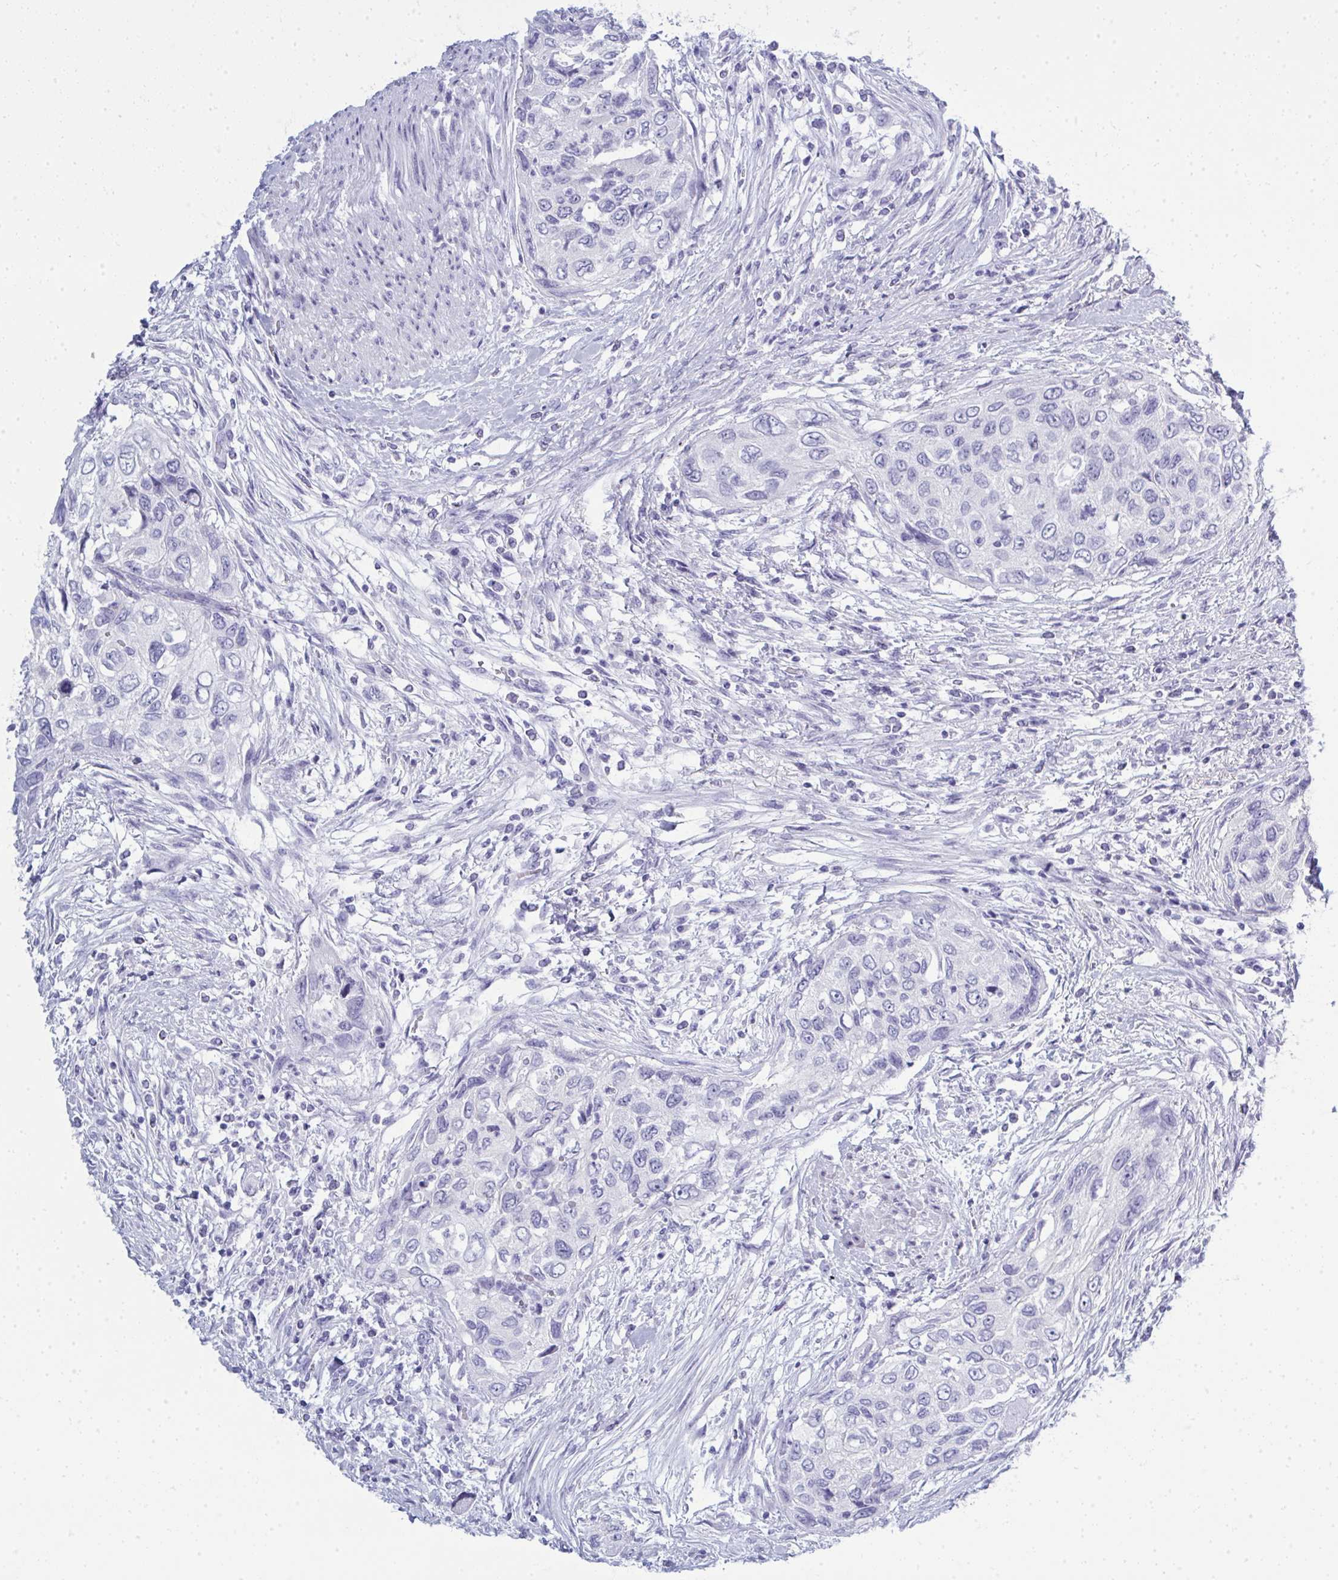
{"staining": {"intensity": "negative", "quantity": "none", "location": "none"}, "tissue": "urothelial cancer", "cell_type": "Tumor cells", "image_type": "cancer", "snomed": [{"axis": "morphology", "description": "Urothelial carcinoma, High grade"}, {"axis": "topography", "description": "Urinary bladder"}], "caption": "A photomicrograph of human urothelial cancer is negative for staining in tumor cells. The staining is performed using DAB (3,3'-diaminobenzidine) brown chromogen with nuclei counter-stained in using hematoxylin.", "gene": "QDPR", "patient": {"sex": "female", "age": 60}}